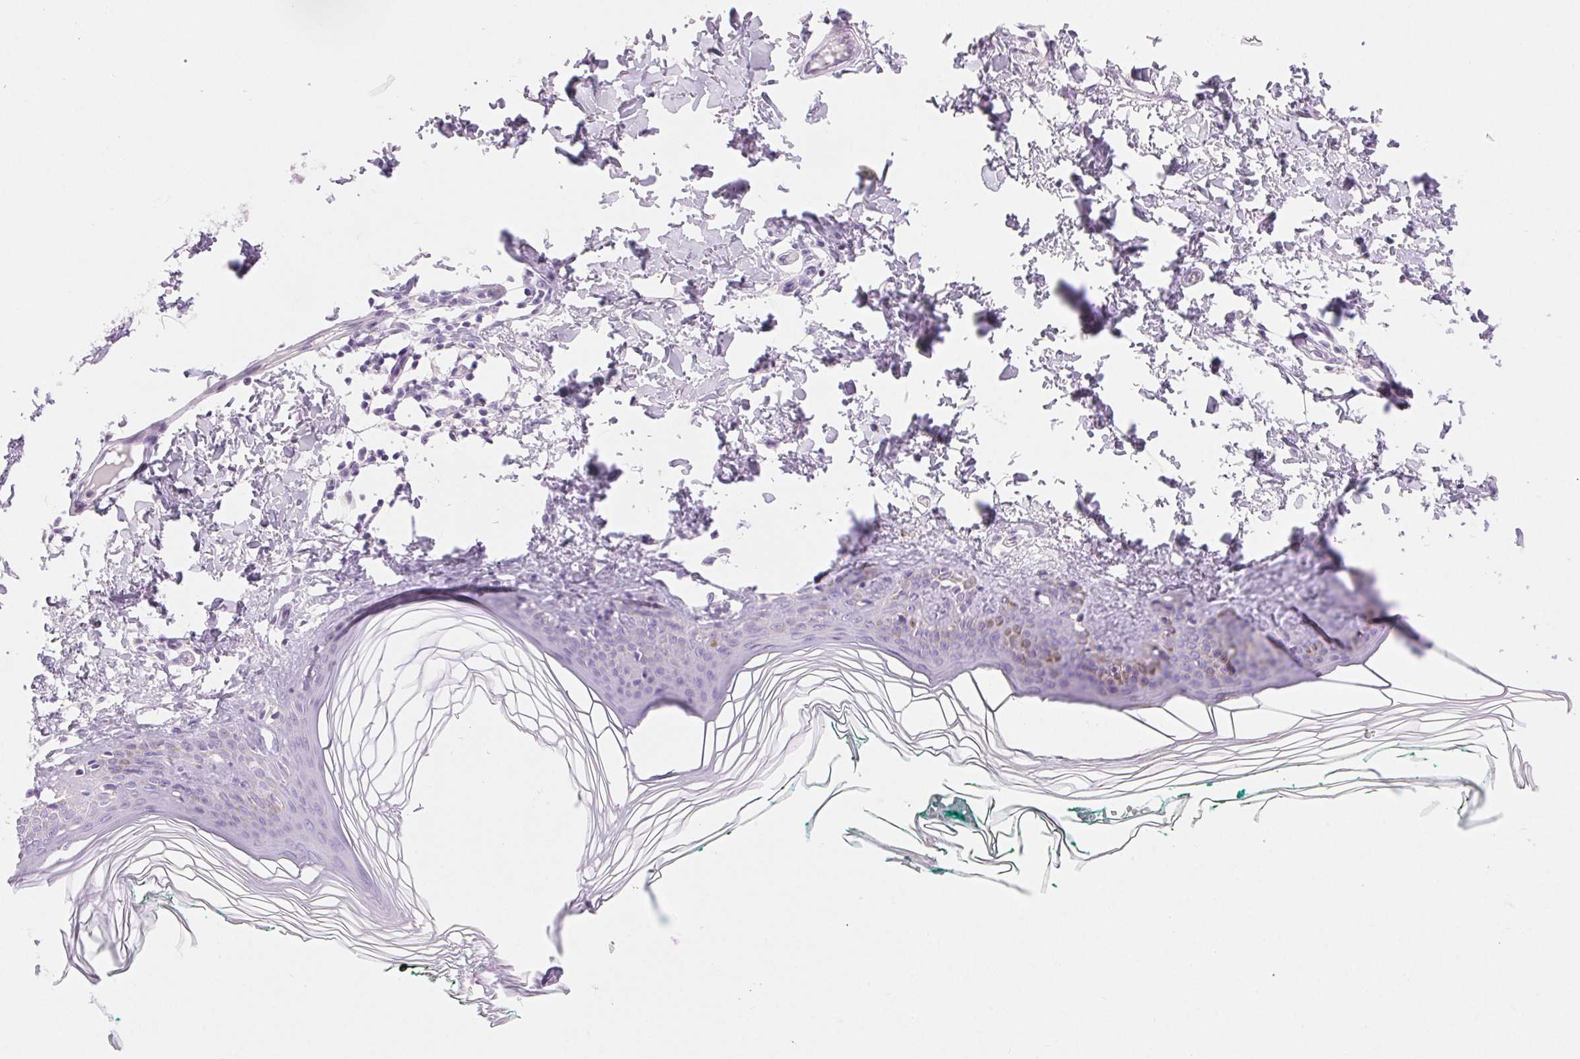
{"staining": {"intensity": "negative", "quantity": "none", "location": "none"}, "tissue": "skin", "cell_type": "Fibroblasts", "image_type": "normal", "snomed": [{"axis": "morphology", "description": "Normal tissue, NOS"}, {"axis": "topography", "description": "Skin"}, {"axis": "topography", "description": "Peripheral nerve tissue"}], "caption": "Immunohistochemistry (IHC) of normal human skin displays no staining in fibroblasts. (DAB (3,3'-diaminobenzidine) IHC with hematoxylin counter stain).", "gene": "CLDN16", "patient": {"sex": "female", "age": 45}}